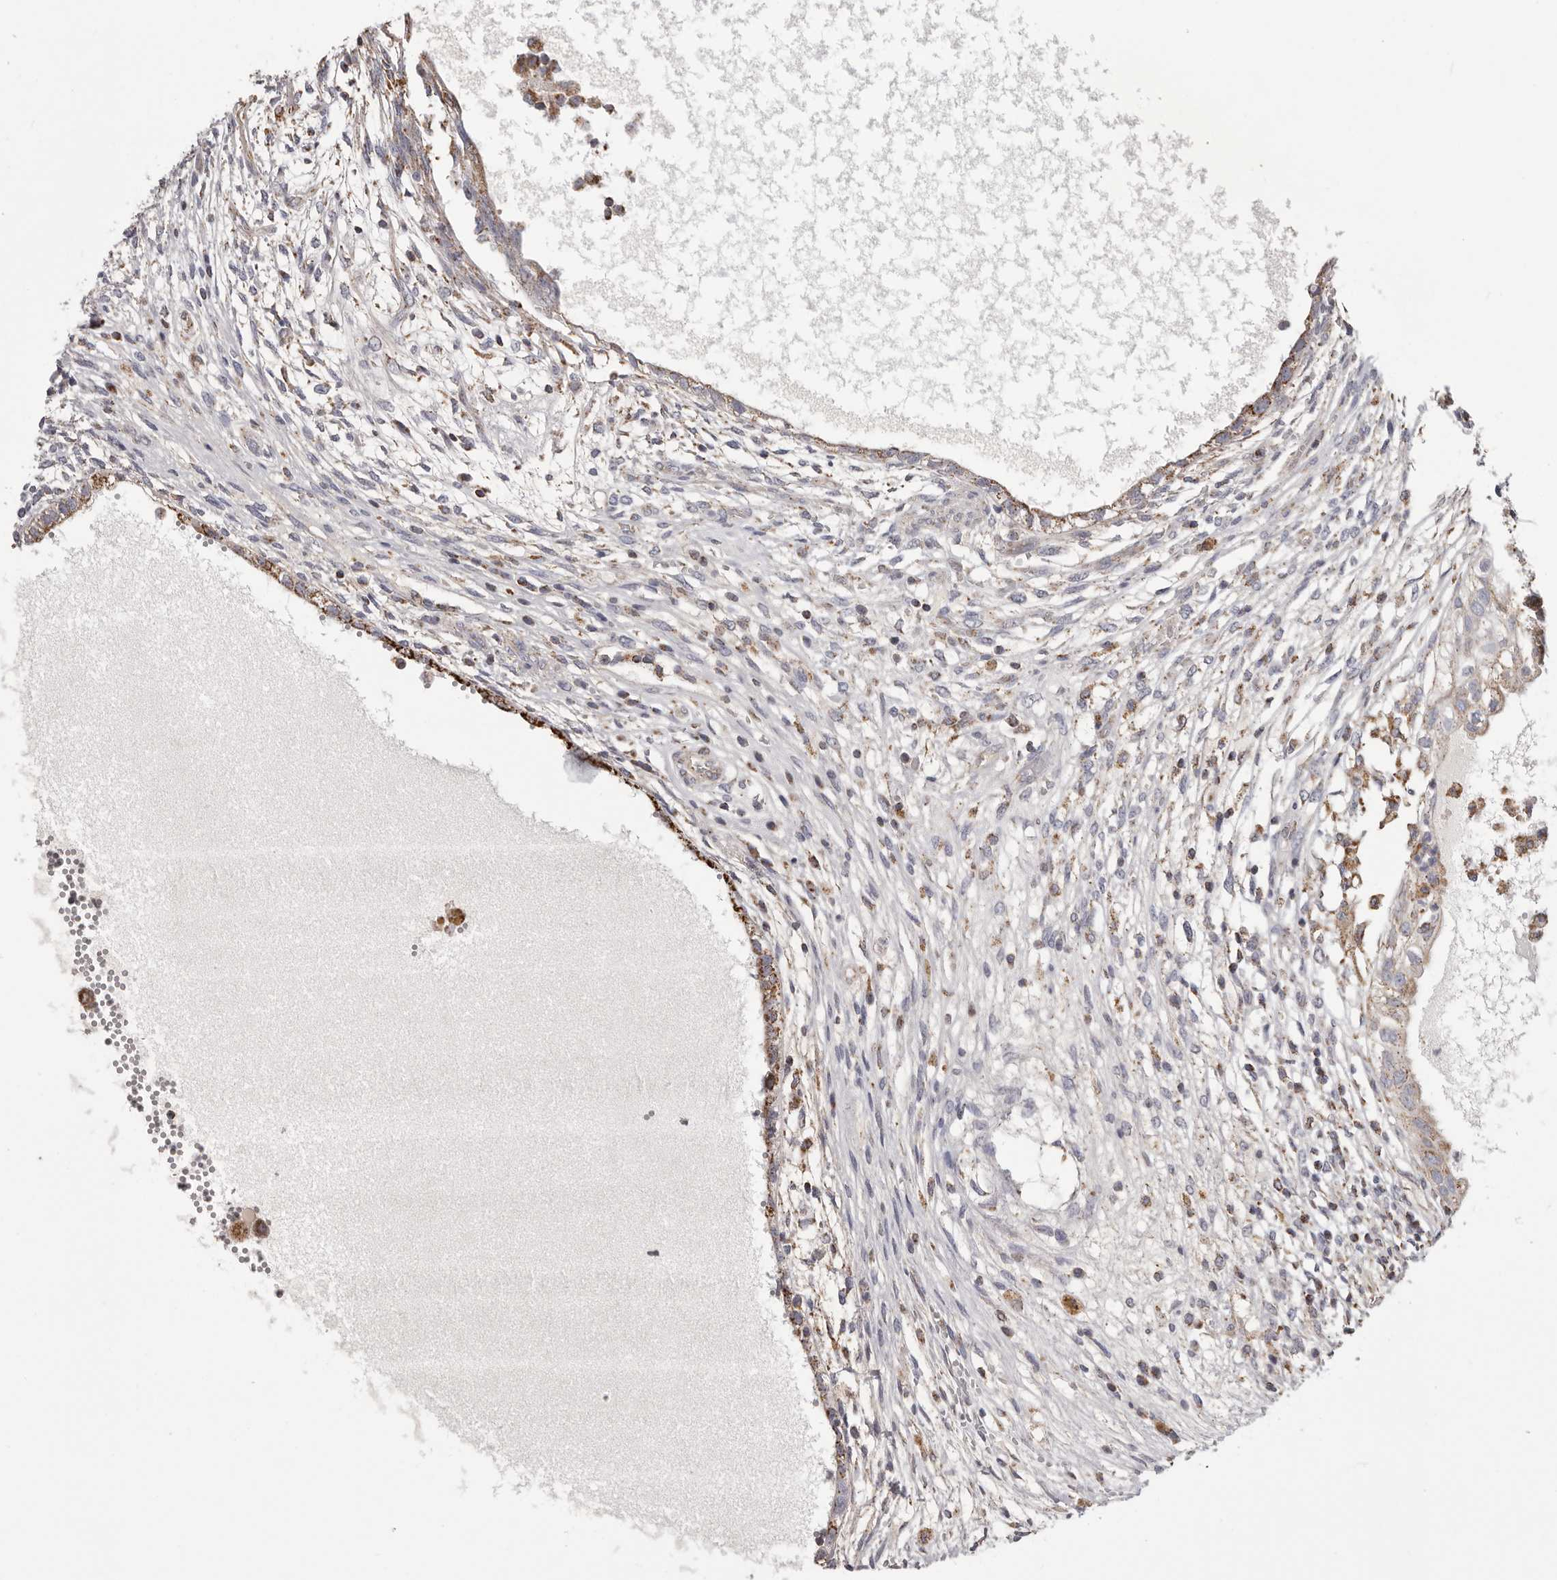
{"staining": {"intensity": "moderate", "quantity": ">75%", "location": "cytoplasmic/membranous"}, "tissue": "testis cancer", "cell_type": "Tumor cells", "image_type": "cancer", "snomed": [{"axis": "morphology", "description": "Carcinoma, Embryonal, NOS"}, {"axis": "topography", "description": "Testis"}], "caption": "An image of human testis cancer (embryonal carcinoma) stained for a protein reveals moderate cytoplasmic/membranous brown staining in tumor cells. (DAB (3,3'-diaminobenzidine) = brown stain, brightfield microscopy at high magnification).", "gene": "CHRM2", "patient": {"sex": "male", "age": 26}}